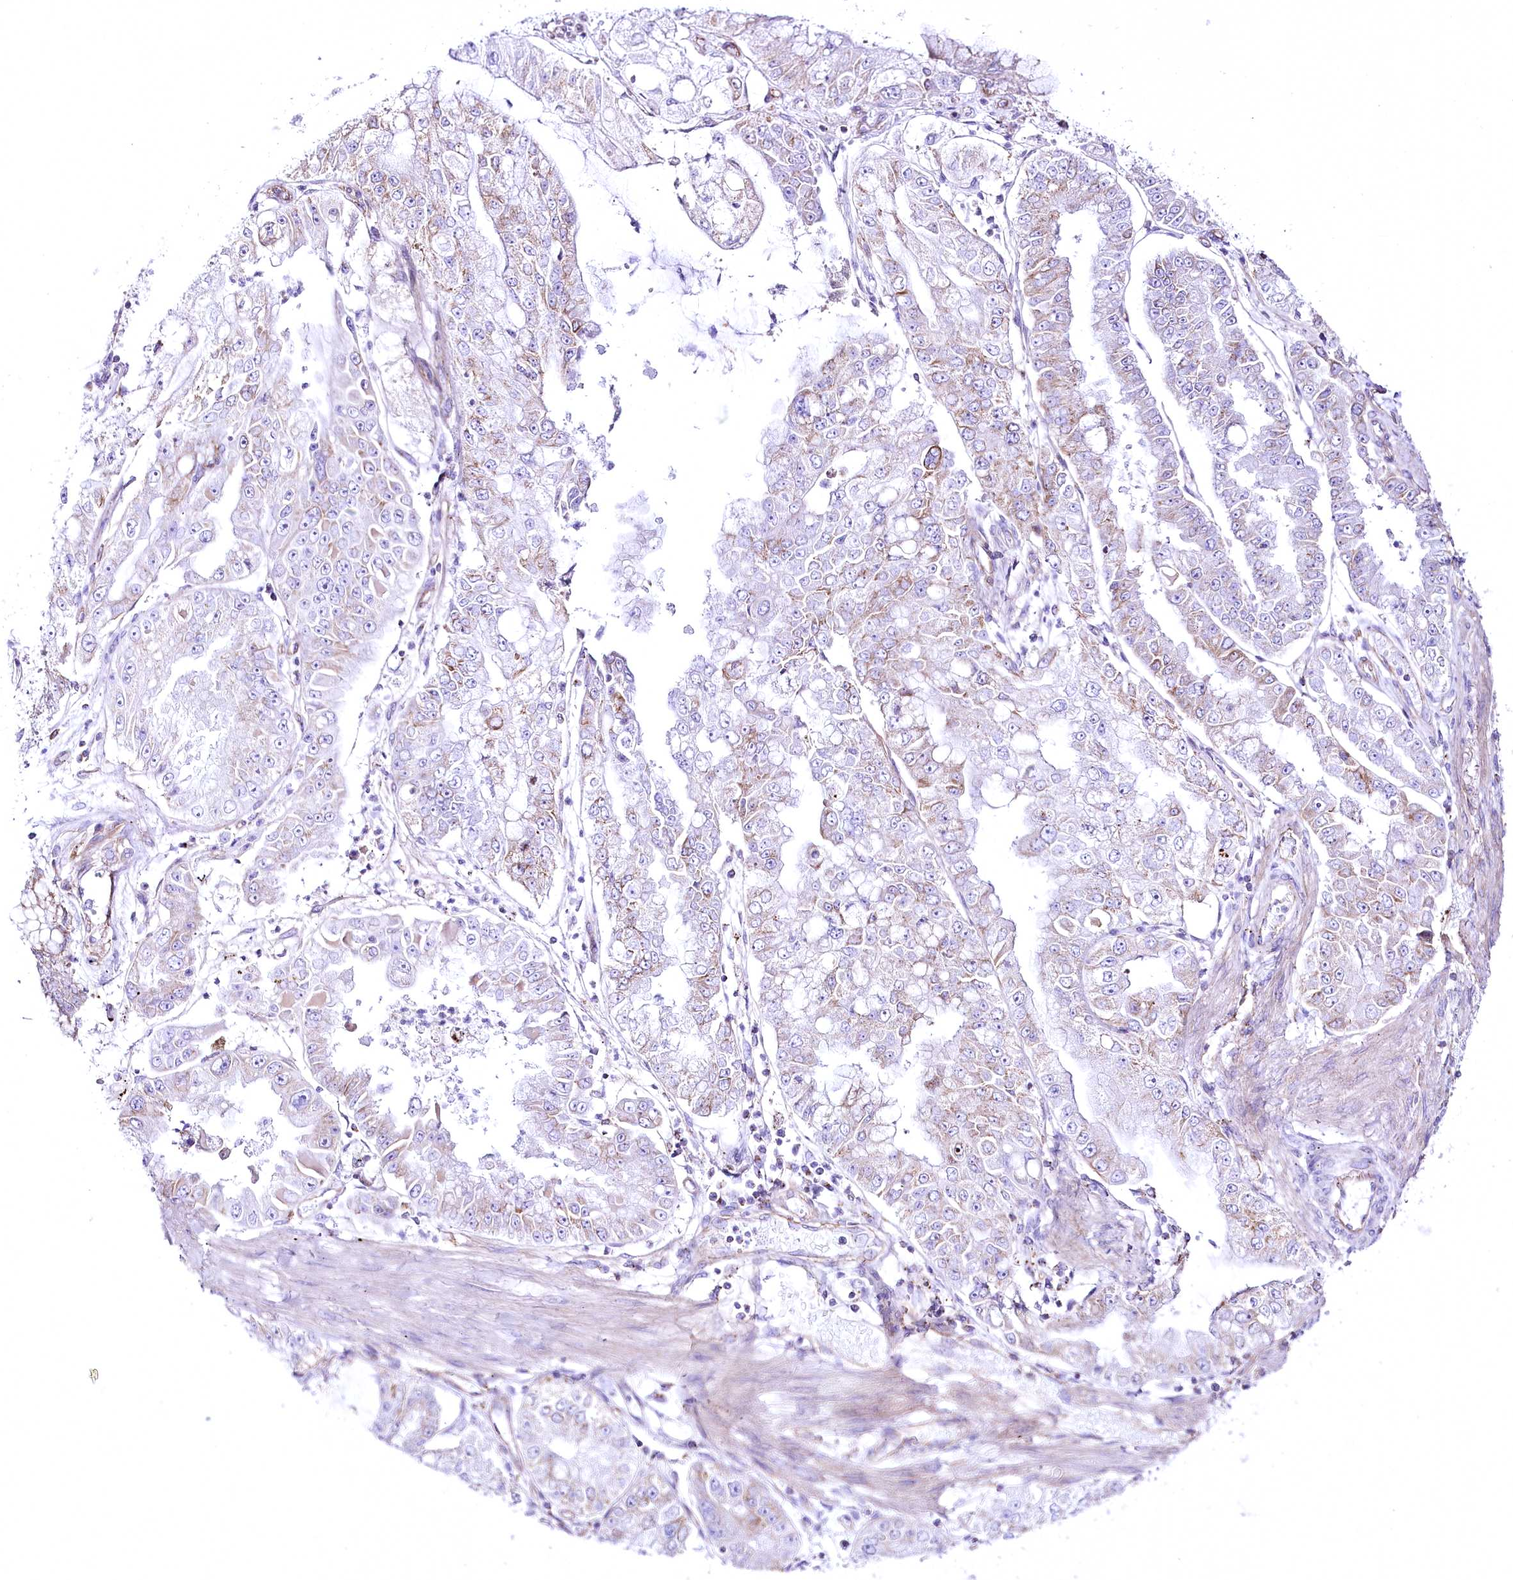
{"staining": {"intensity": "moderate", "quantity": "25%-75%", "location": "cytoplasmic/membranous"}, "tissue": "stomach cancer", "cell_type": "Tumor cells", "image_type": "cancer", "snomed": [{"axis": "morphology", "description": "Adenocarcinoma, NOS"}, {"axis": "topography", "description": "Stomach"}], "caption": "This image demonstrates immunohistochemistry (IHC) staining of stomach cancer (adenocarcinoma), with medium moderate cytoplasmic/membranous staining in approximately 25%-75% of tumor cells.", "gene": "FAM216A", "patient": {"sex": "male", "age": 76}}